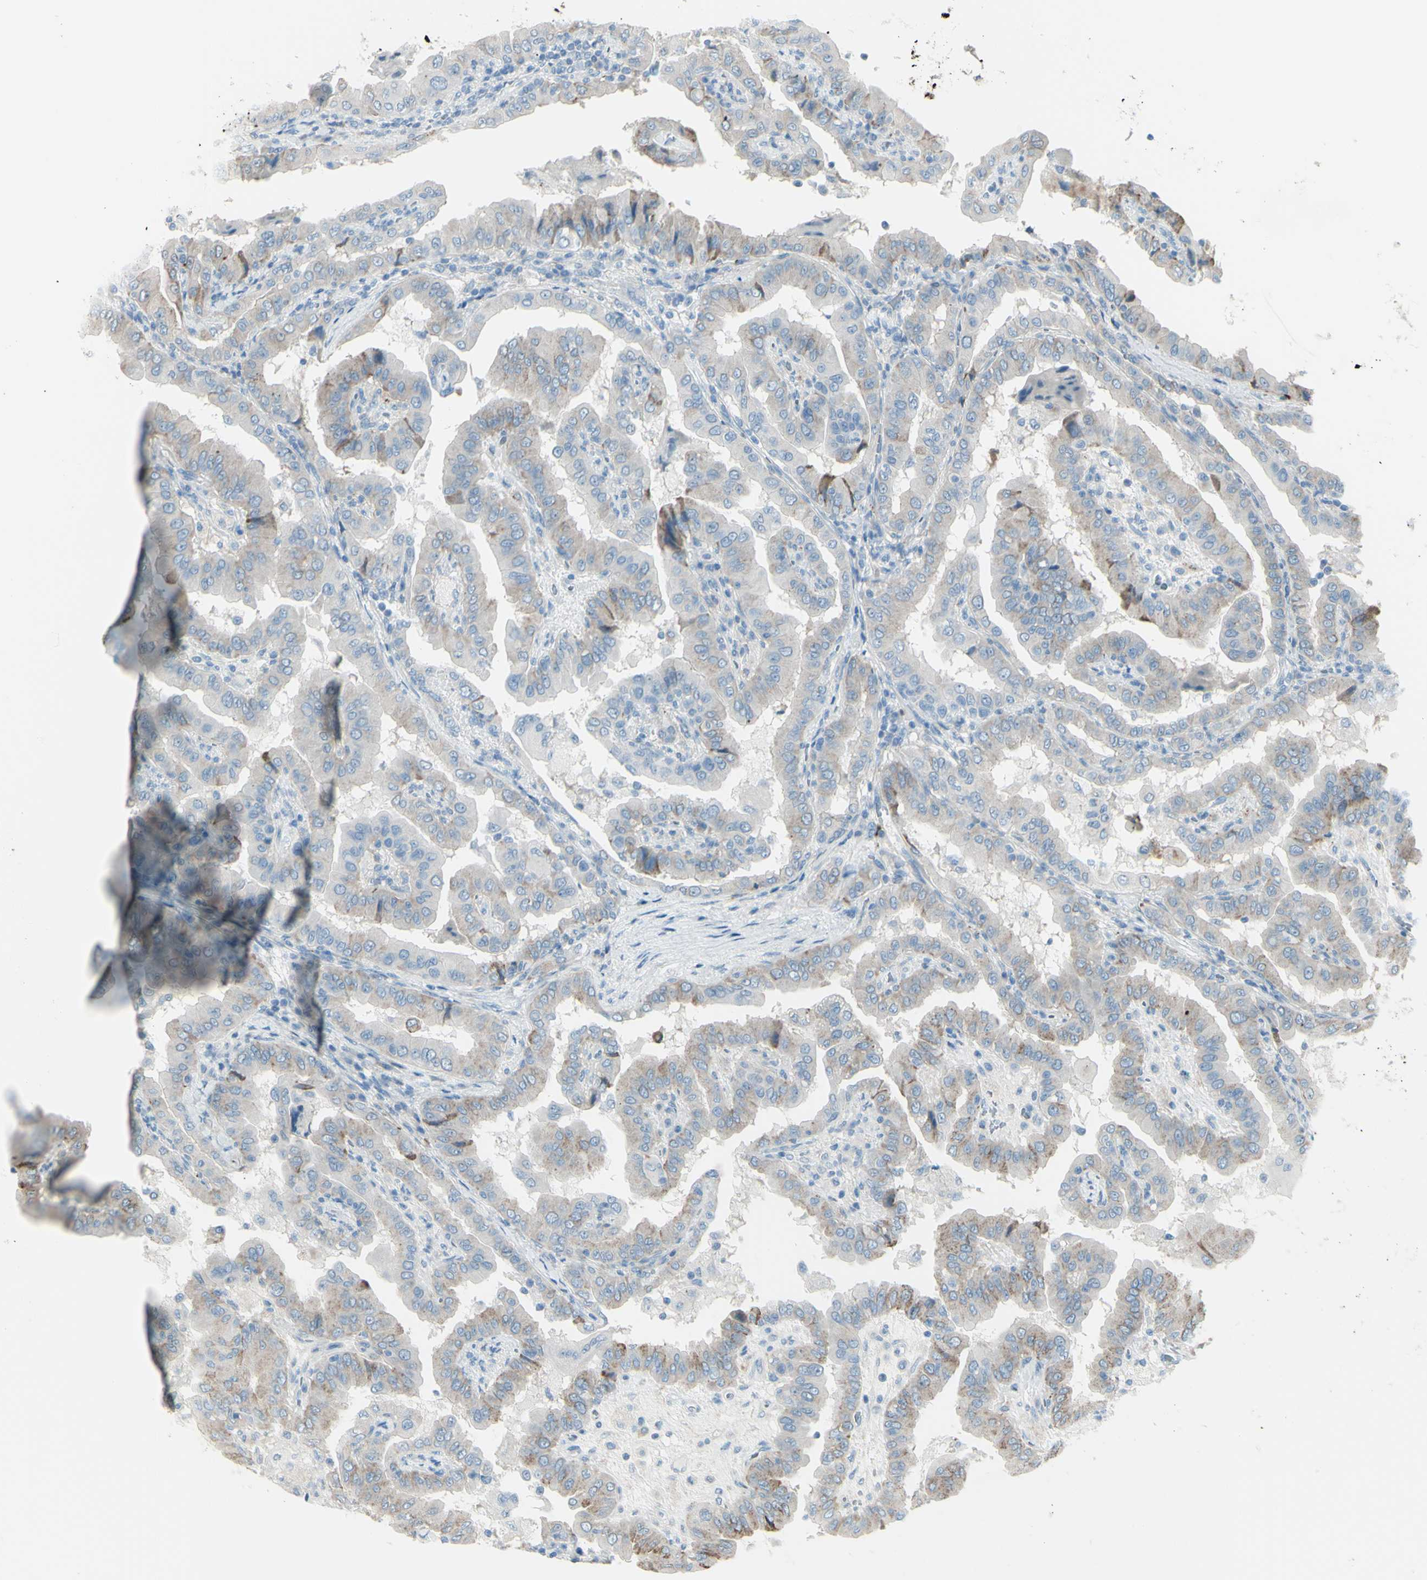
{"staining": {"intensity": "weak", "quantity": "25%-75%", "location": "cytoplasmic/membranous"}, "tissue": "thyroid cancer", "cell_type": "Tumor cells", "image_type": "cancer", "snomed": [{"axis": "morphology", "description": "Papillary adenocarcinoma, NOS"}, {"axis": "topography", "description": "Thyroid gland"}], "caption": "A photomicrograph of human thyroid cancer (papillary adenocarcinoma) stained for a protein exhibits weak cytoplasmic/membranous brown staining in tumor cells.", "gene": "GPR34", "patient": {"sex": "male", "age": 33}}